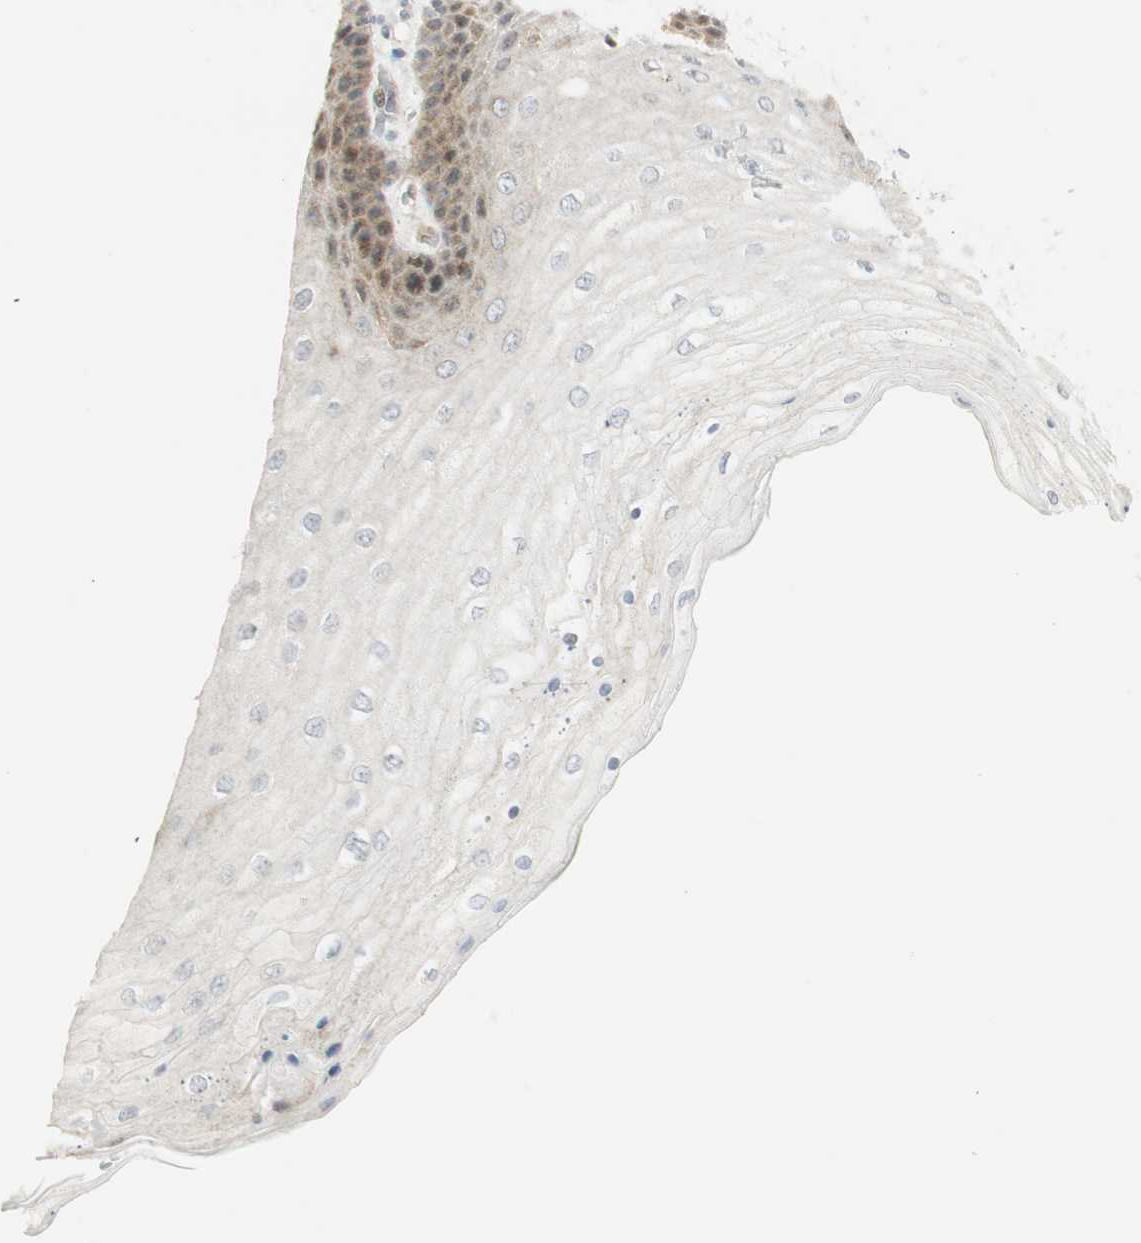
{"staining": {"intensity": "weak", "quantity": ">75%", "location": "cytoplasmic/membranous"}, "tissue": "skin", "cell_type": "Epidermal cells", "image_type": "normal", "snomed": [{"axis": "morphology", "description": "Normal tissue, NOS"}, {"axis": "topography", "description": "Anal"}], "caption": "The histopathology image demonstrates a brown stain indicating the presence of a protein in the cytoplasmic/membranous of epidermal cells in skin.", "gene": "PPP1CA", "patient": {"sex": "female", "age": 46}}